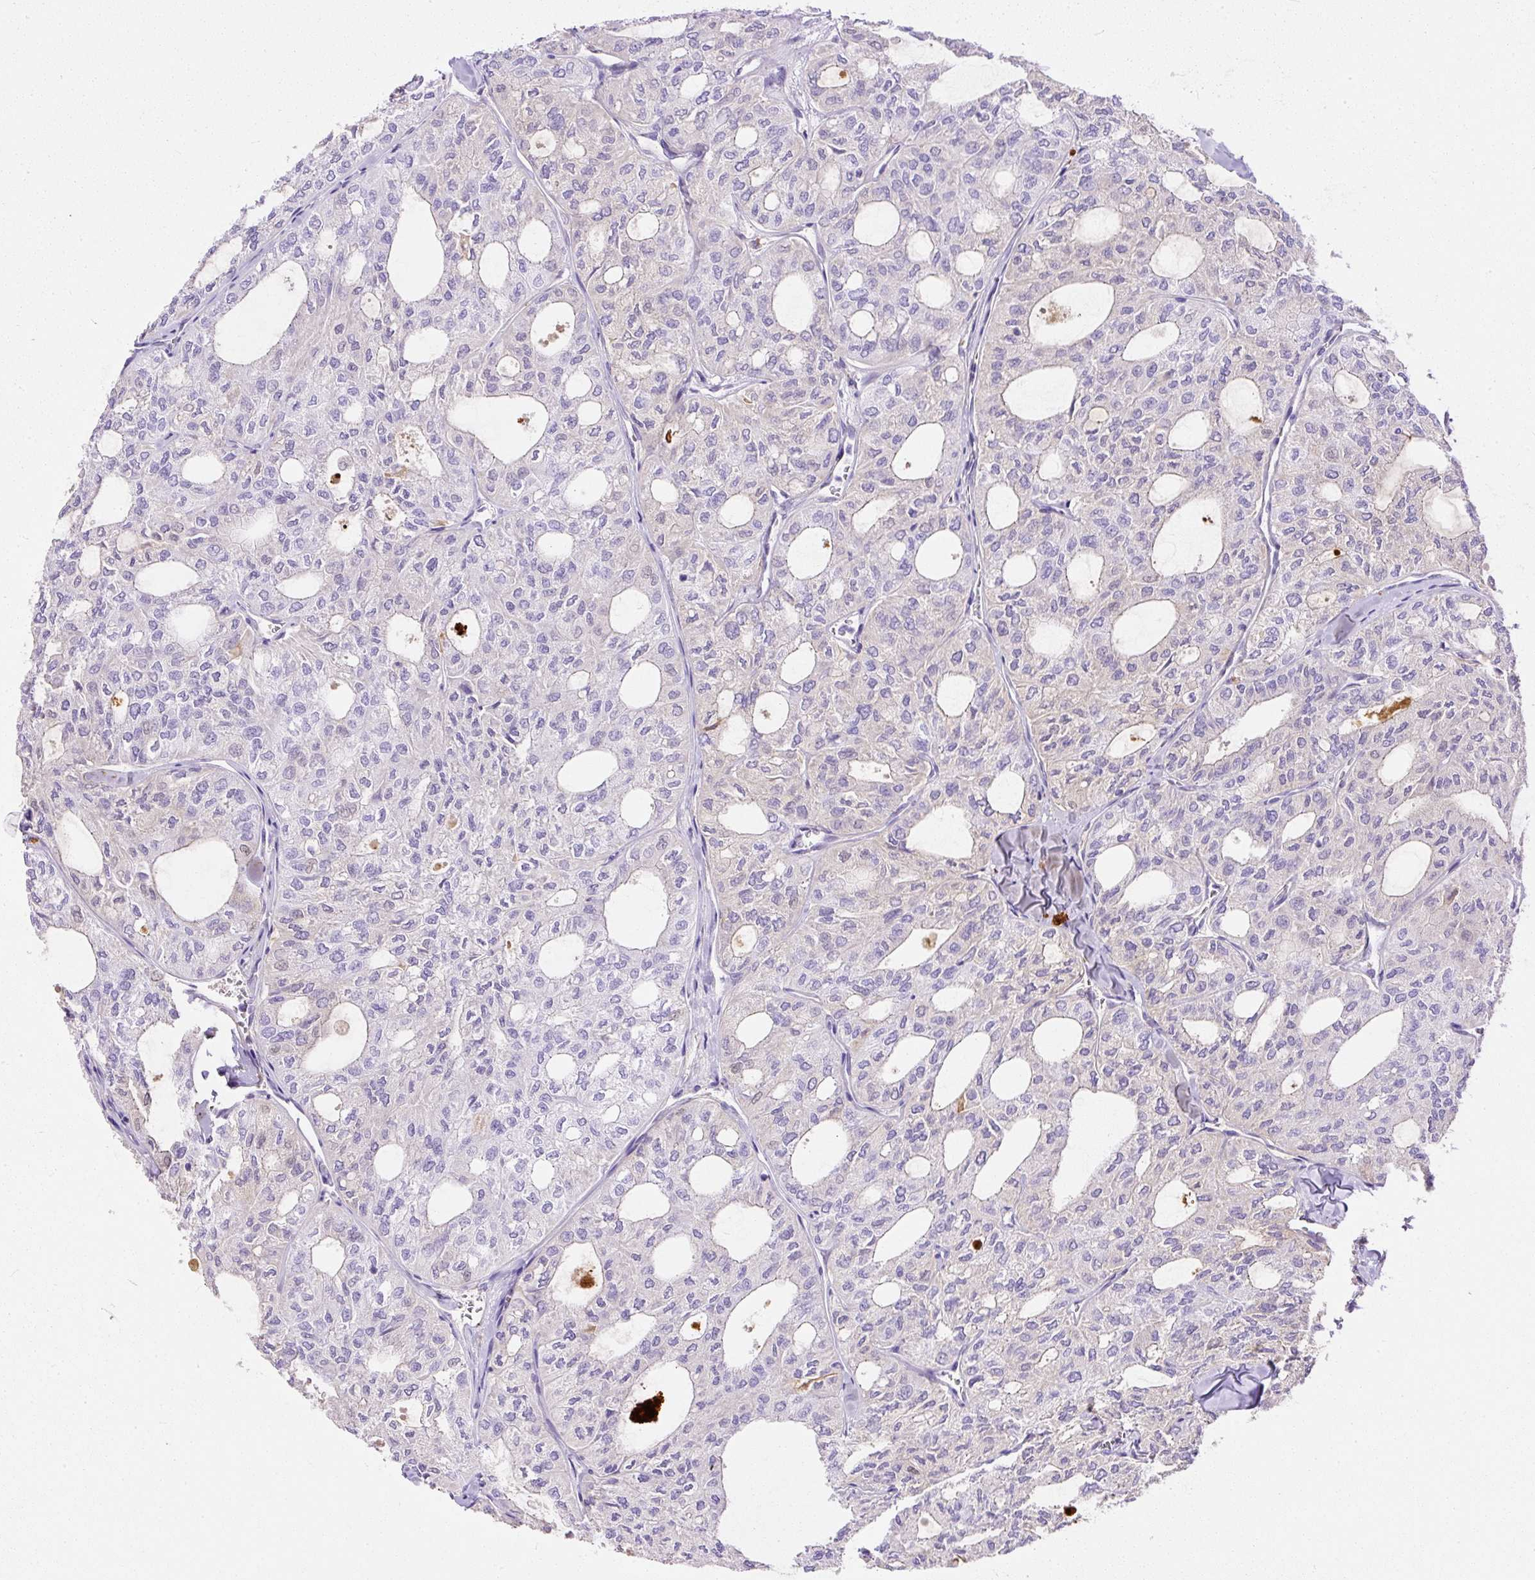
{"staining": {"intensity": "negative", "quantity": "none", "location": "none"}, "tissue": "thyroid cancer", "cell_type": "Tumor cells", "image_type": "cancer", "snomed": [{"axis": "morphology", "description": "Follicular adenoma carcinoma, NOS"}, {"axis": "topography", "description": "Thyroid gland"}], "caption": "An IHC micrograph of thyroid follicular adenoma carcinoma is shown. There is no staining in tumor cells of thyroid follicular adenoma carcinoma.", "gene": "APCS", "patient": {"sex": "male", "age": 75}}